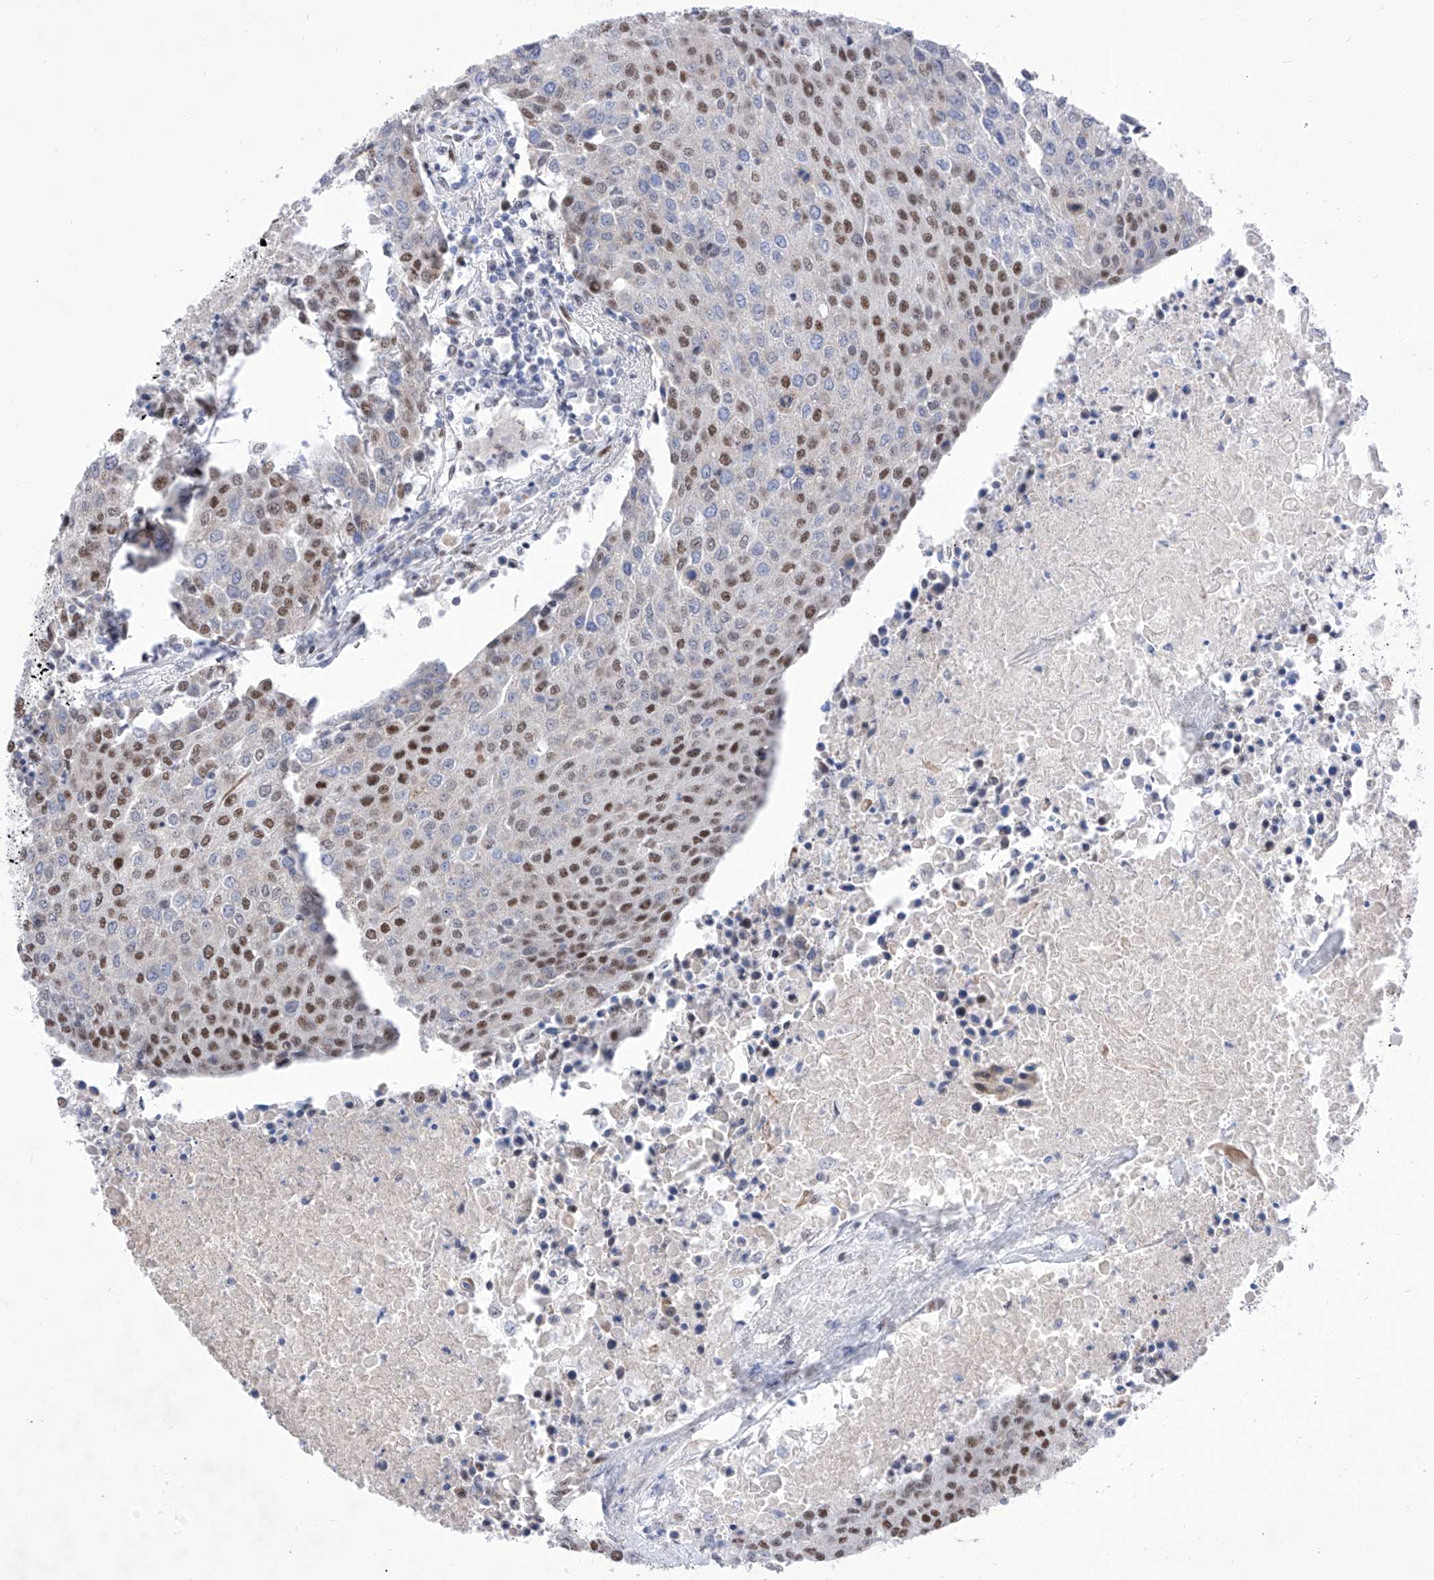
{"staining": {"intensity": "moderate", "quantity": ">75%", "location": "nuclear"}, "tissue": "urothelial cancer", "cell_type": "Tumor cells", "image_type": "cancer", "snomed": [{"axis": "morphology", "description": "Urothelial carcinoma, High grade"}, {"axis": "topography", "description": "Urinary bladder"}], "caption": "The image exhibits staining of urothelial cancer, revealing moderate nuclear protein expression (brown color) within tumor cells. The protein is stained brown, and the nuclei are stained in blue (DAB IHC with brightfield microscopy, high magnification).", "gene": "ATN1", "patient": {"sex": "female", "age": 85}}